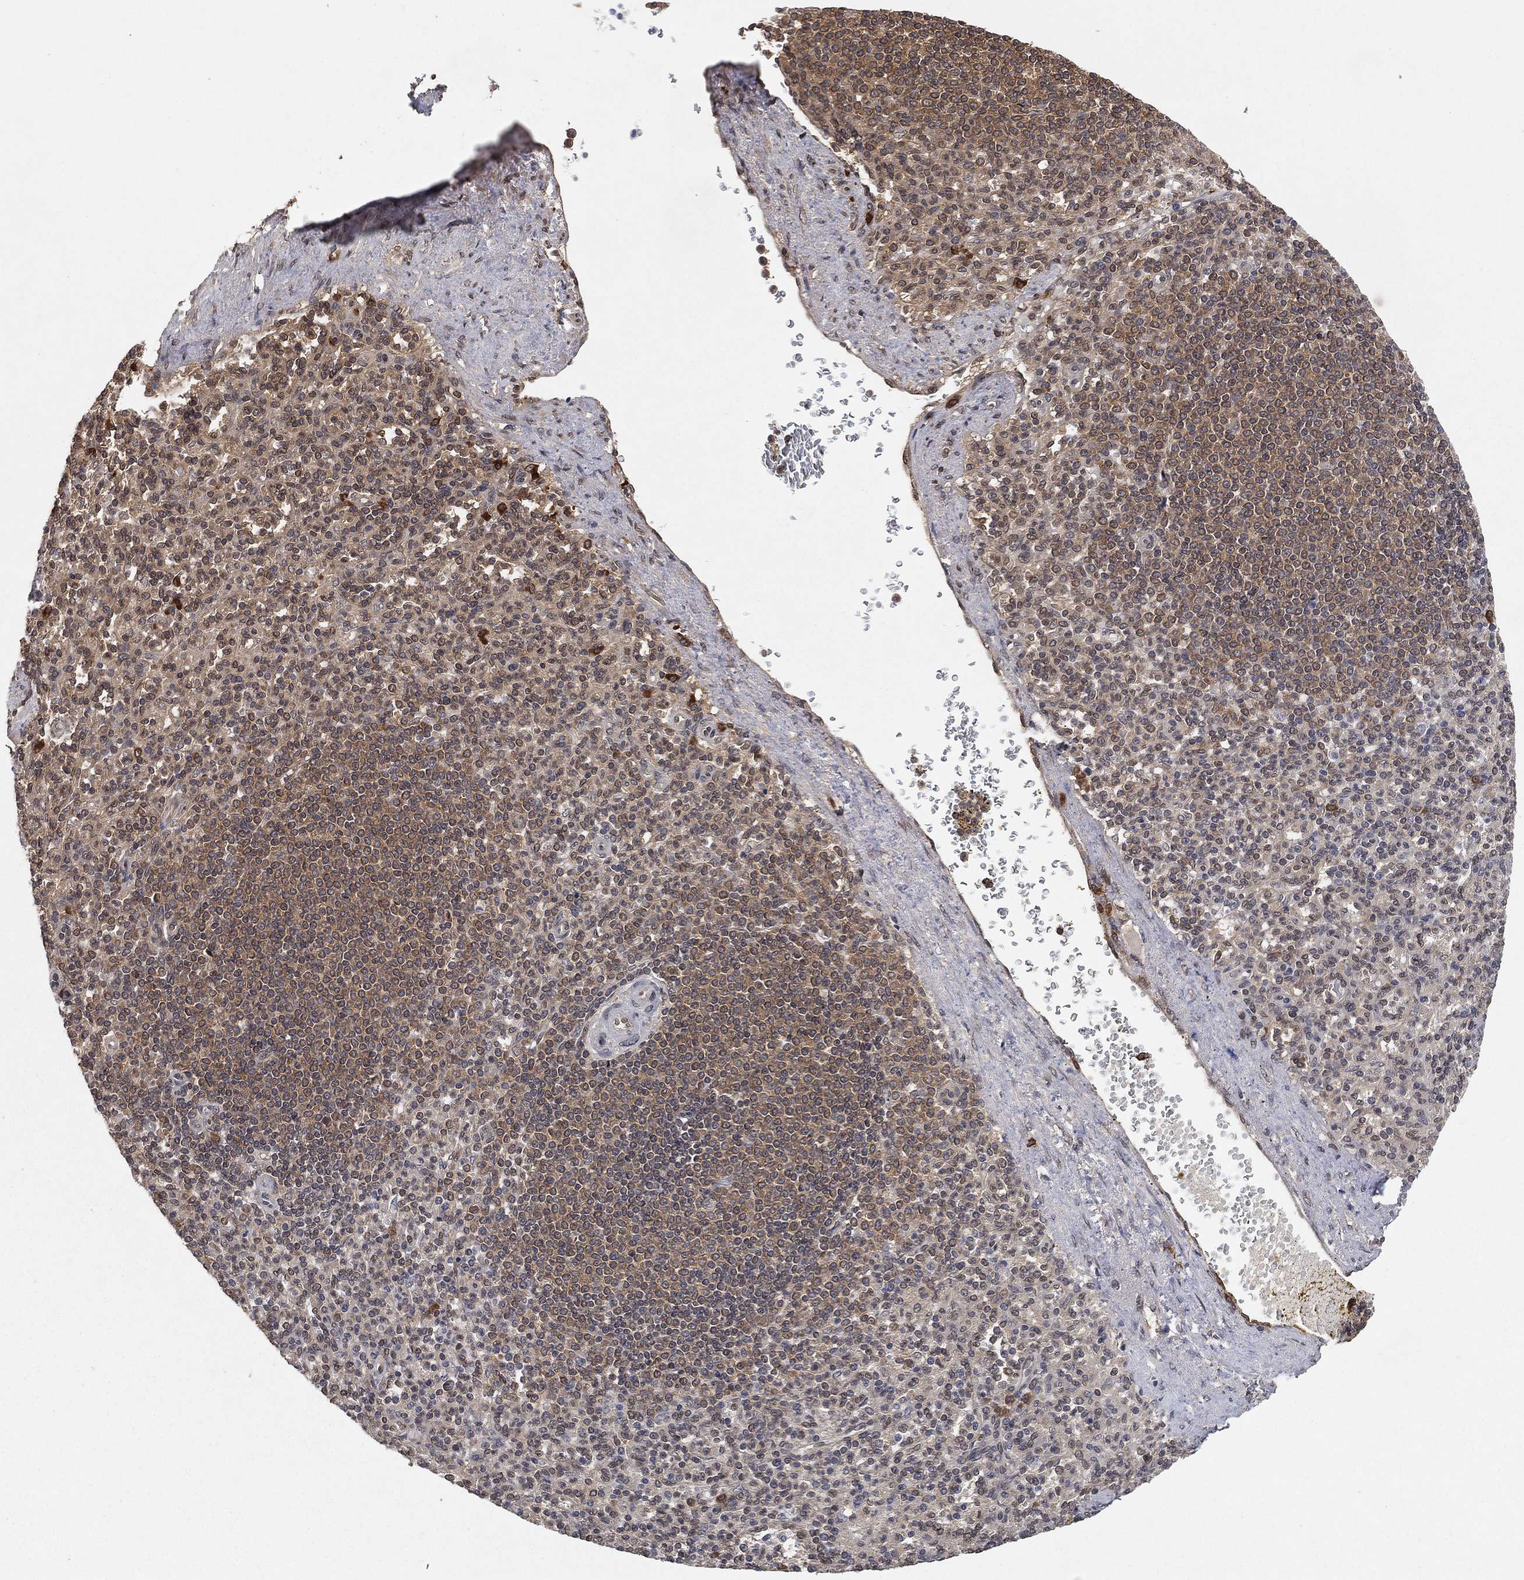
{"staining": {"intensity": "strong", "quantity": "<25%", "location": "cytoplasmic/membranous"}, "tissue": "spleen", "cell_type": "Cells in red pulp", "image_type": "normal", "snomed": [{"axis": "morphology", "description": "Normal tissue, NOS"}, {"axis": "topography", "description": "Spleen"}], "caption": "Spleen stained with DAB (3,3'-diaminobenzidine) immunohistochemistry exhibits medium levels of strong cytoplasmic/membranous positivity in about <25% of cells in red pulp.", "gene": "UBA5", "patient": {"sex": "female", "age": 74}}